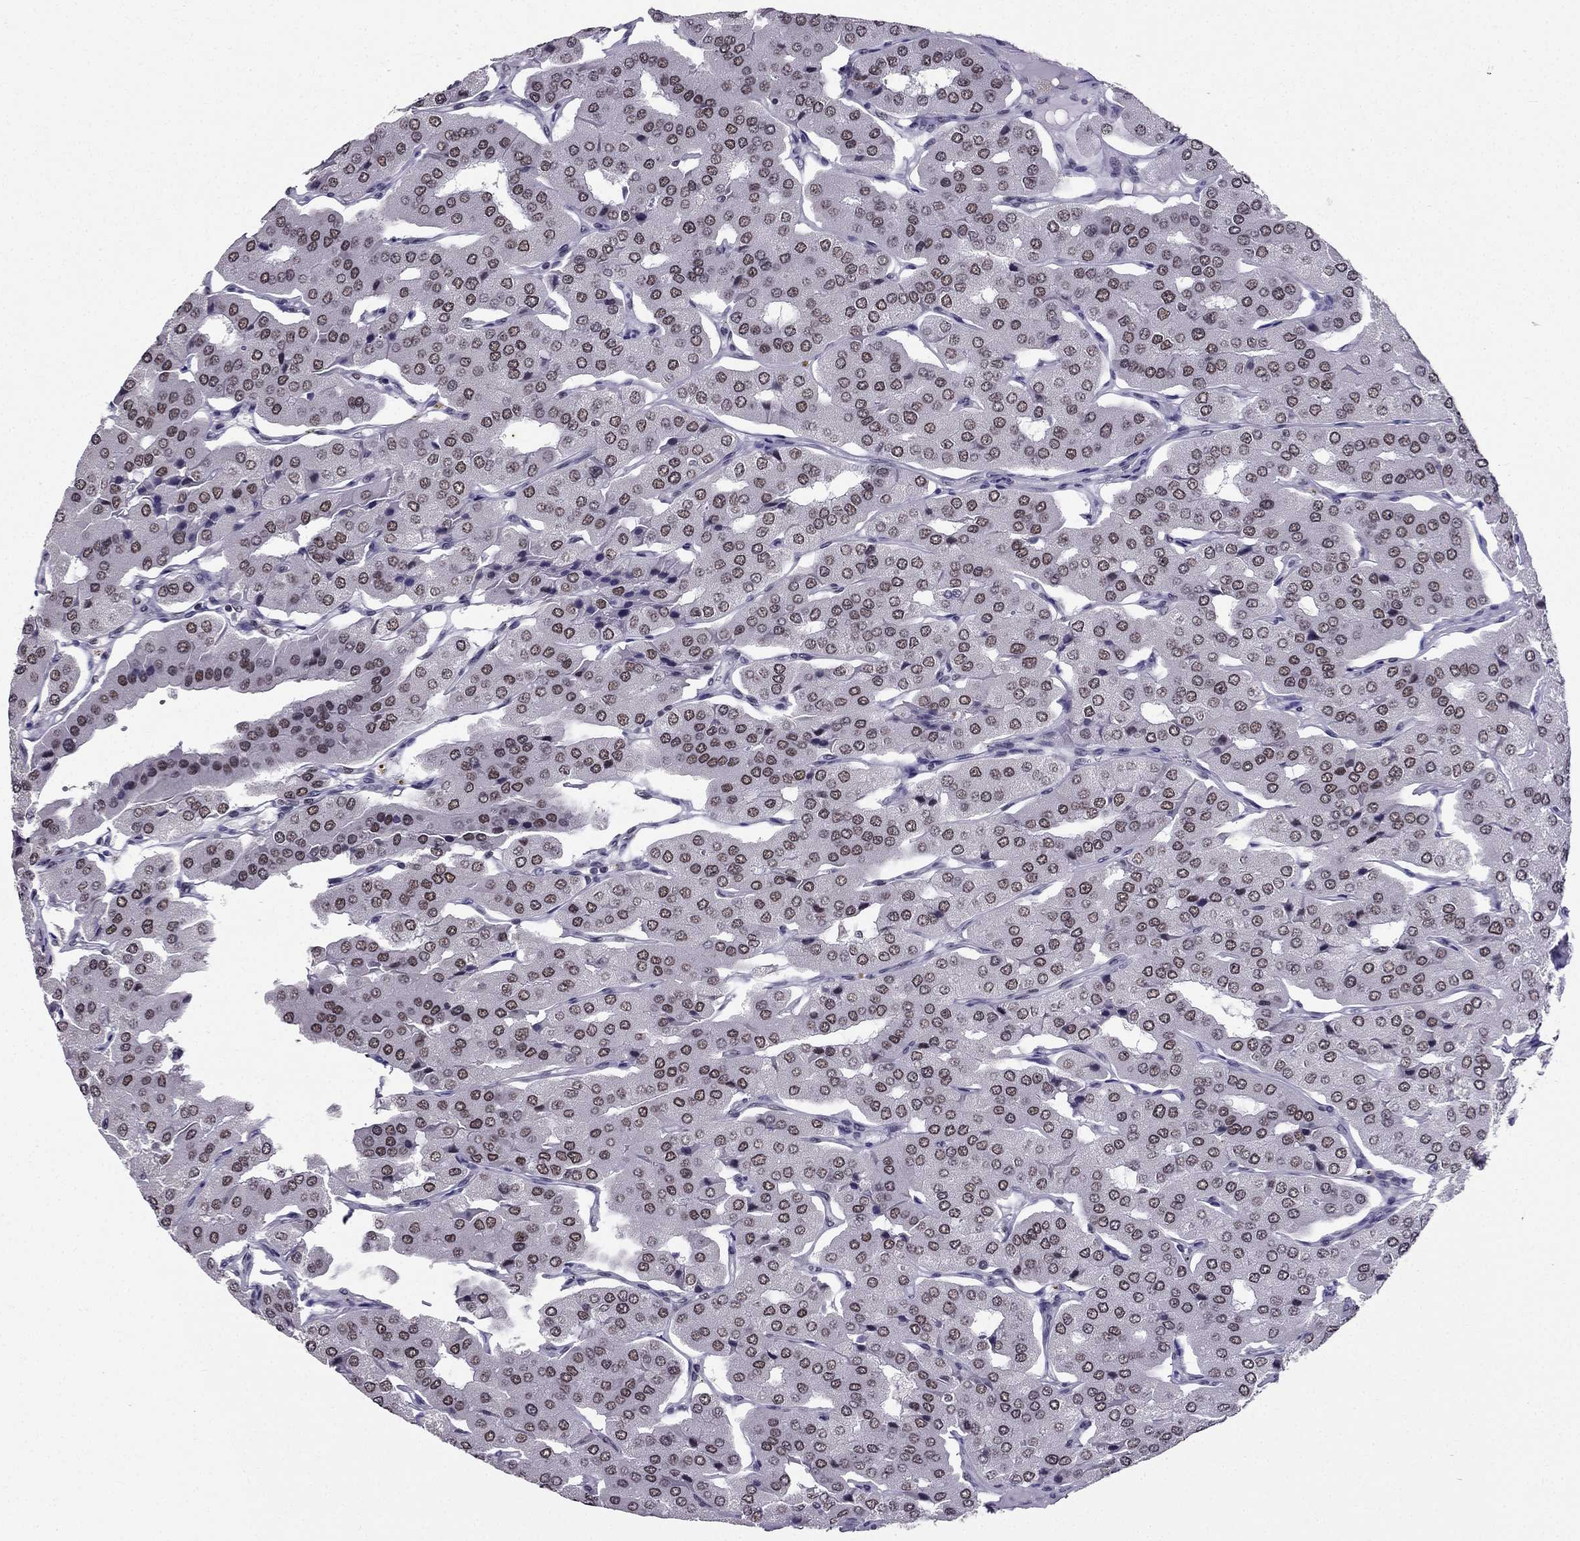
{"staining": {"intensity": "moderate", "quantity": "25%-75%", "location": "nuclear"}, "tissue": "parathyroid gland", "cell_type": "Glandular cells", "image_type": "normal", "snomed": [{"axis": "morphology", "description": "Normal tissue, NOS"}, {"axis": "morphology", "description": "Adenoma, NOS"}, {"axis": "topography", "description": "Parathyroid gland"}], "caption": "Unremarkable parathyroid gland displays moderate nuclear staining in about 25%-75% of glandular cells, visualized by immunohistochemistry. The staining was performed using DAB to visualize the protein expression in brown, while the nuclei were stained in blue with hematoxylin (Magnification: 20x).", "gene": "ZNF420", "patient": {"sex": "female", "age": 86}}